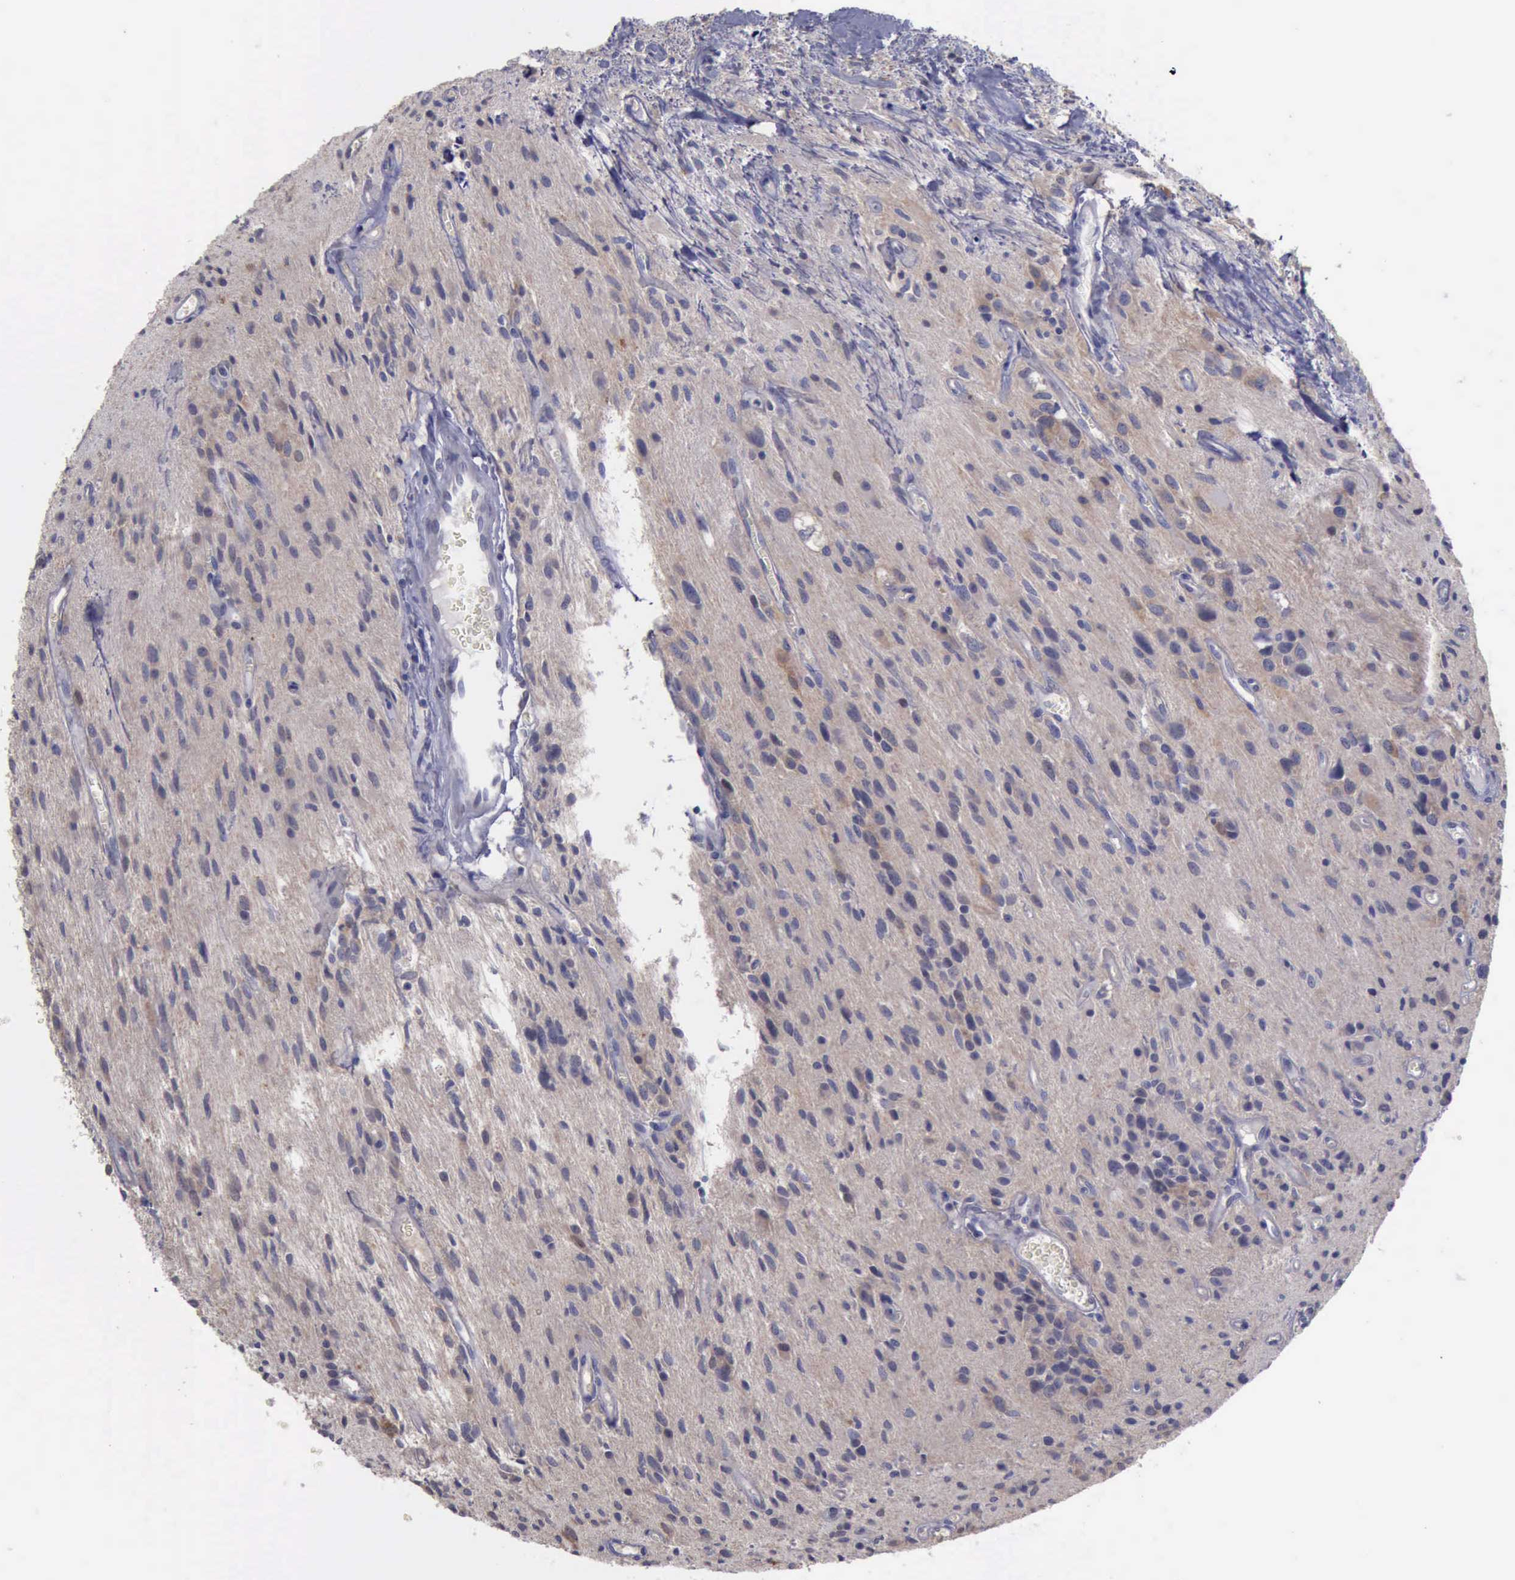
{"staining": {"intensity": "negative", "quantity": "none", "location": "none"}, "tissue": "glioma", "cell_type": "Tumor cells", "image_type": "cancer", "snomed": [{"axis": "morphology", "description": "Glioma, malignant, Low grade"}, {"axis": "topography", "description": "Brain"}], "caption": "A micrograph of low-grade glioma (malignant) stained for a protein displays no brown staining in tumor cells.", "gene": "PHKA1", "patient": {"sex": "female", "age": 15}}